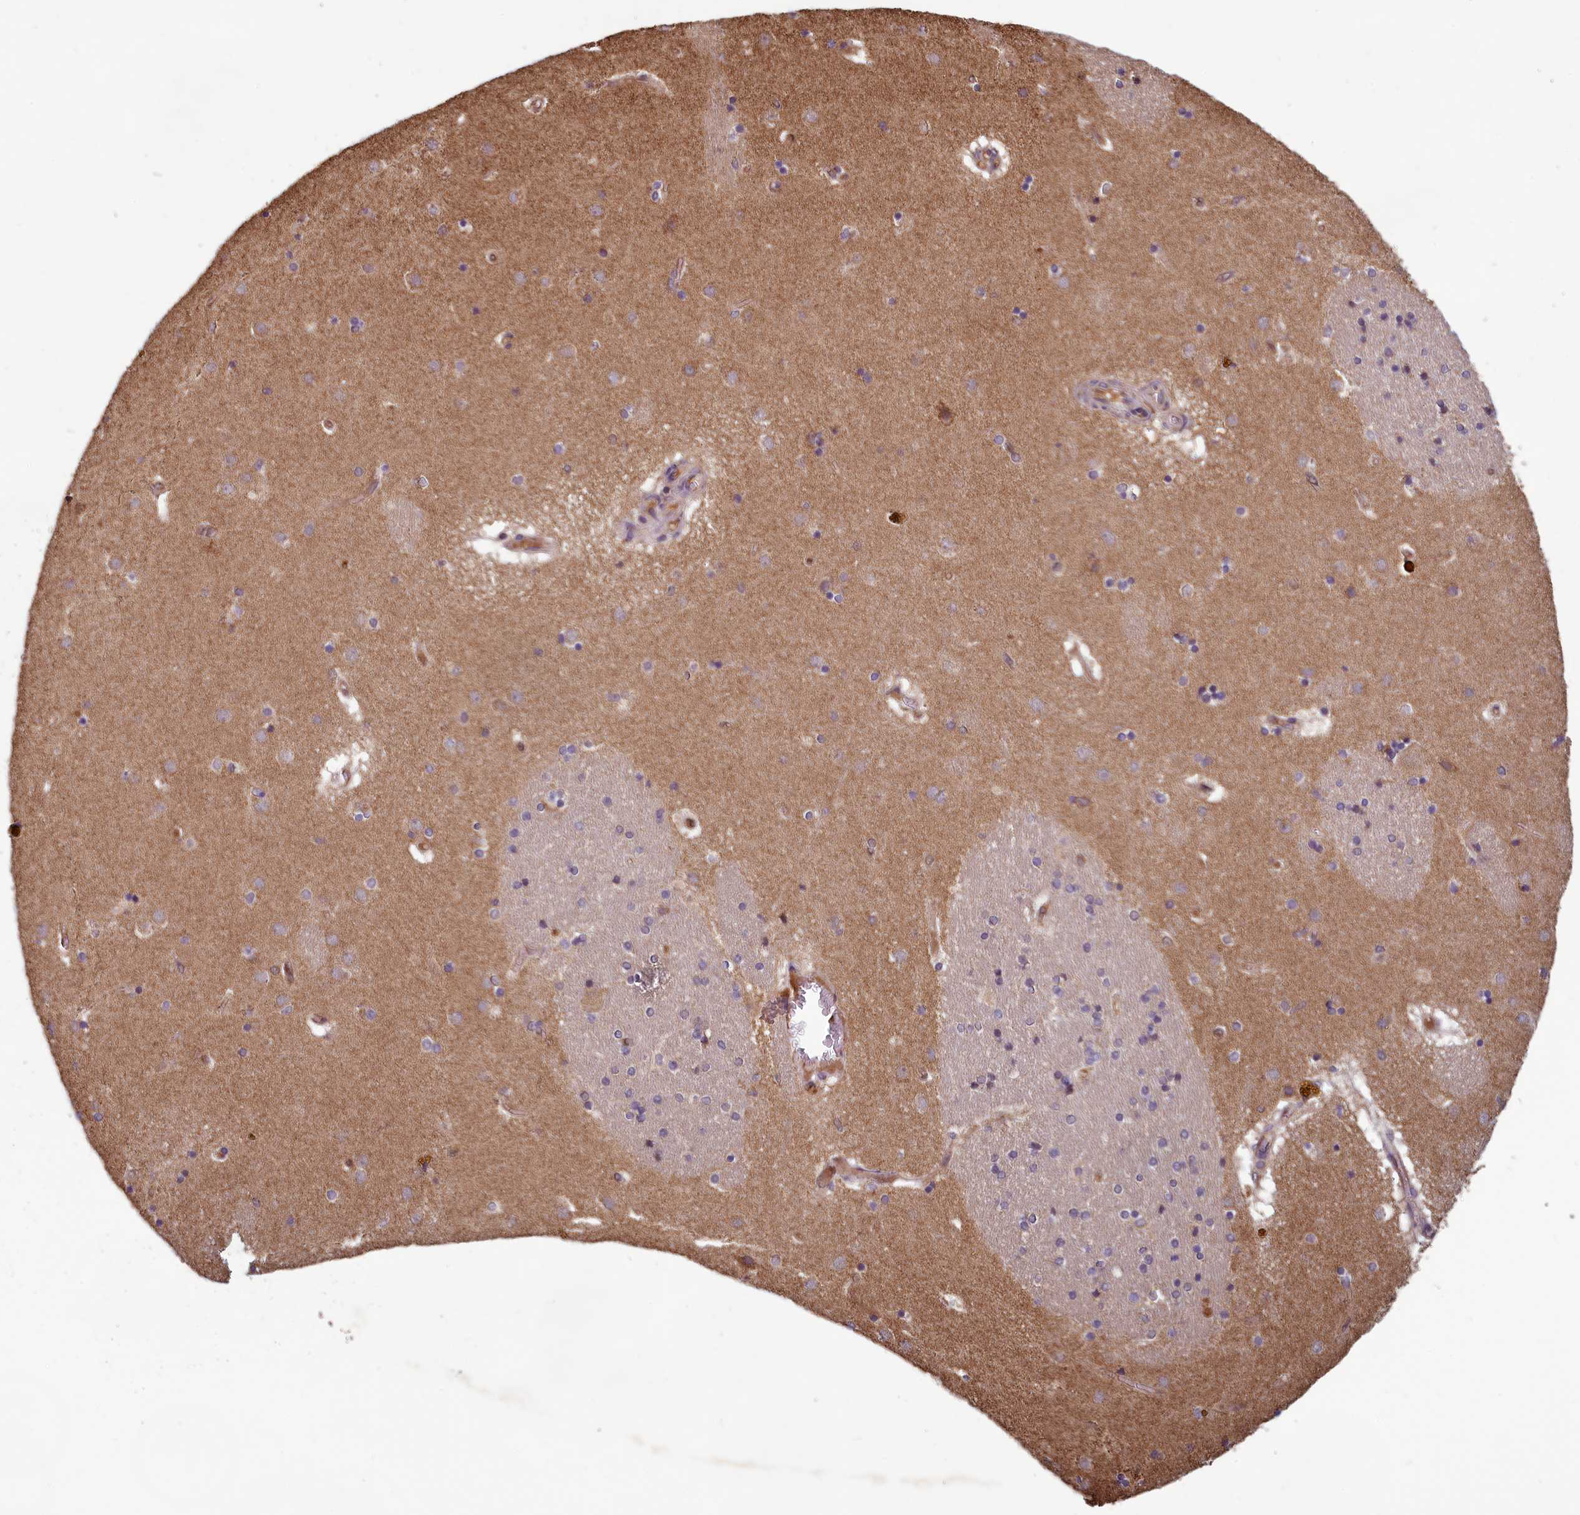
{"staining": {"intensity": "weak", "quantity": "25%-75%", "location": "cytoplasmic/membranous,nuclear"}, "tissue": "caudate", "cell_type": "Glial cells", "image_type": "normal", "snomed": [{"axis": "morphology", "description": "Normal tissue, NOS"}, {"axis": "topography", "description": "Lateral ventricle wall"}], "caption": "DAB immunohistochemical staining of unremarkable caudate shows weak cytoplasmic/membranous,nuclear protein staining in approximately 25%-75% of glial cells.", "gene": "CCDC15", "patient": {"sex": "male", "age": 70}}